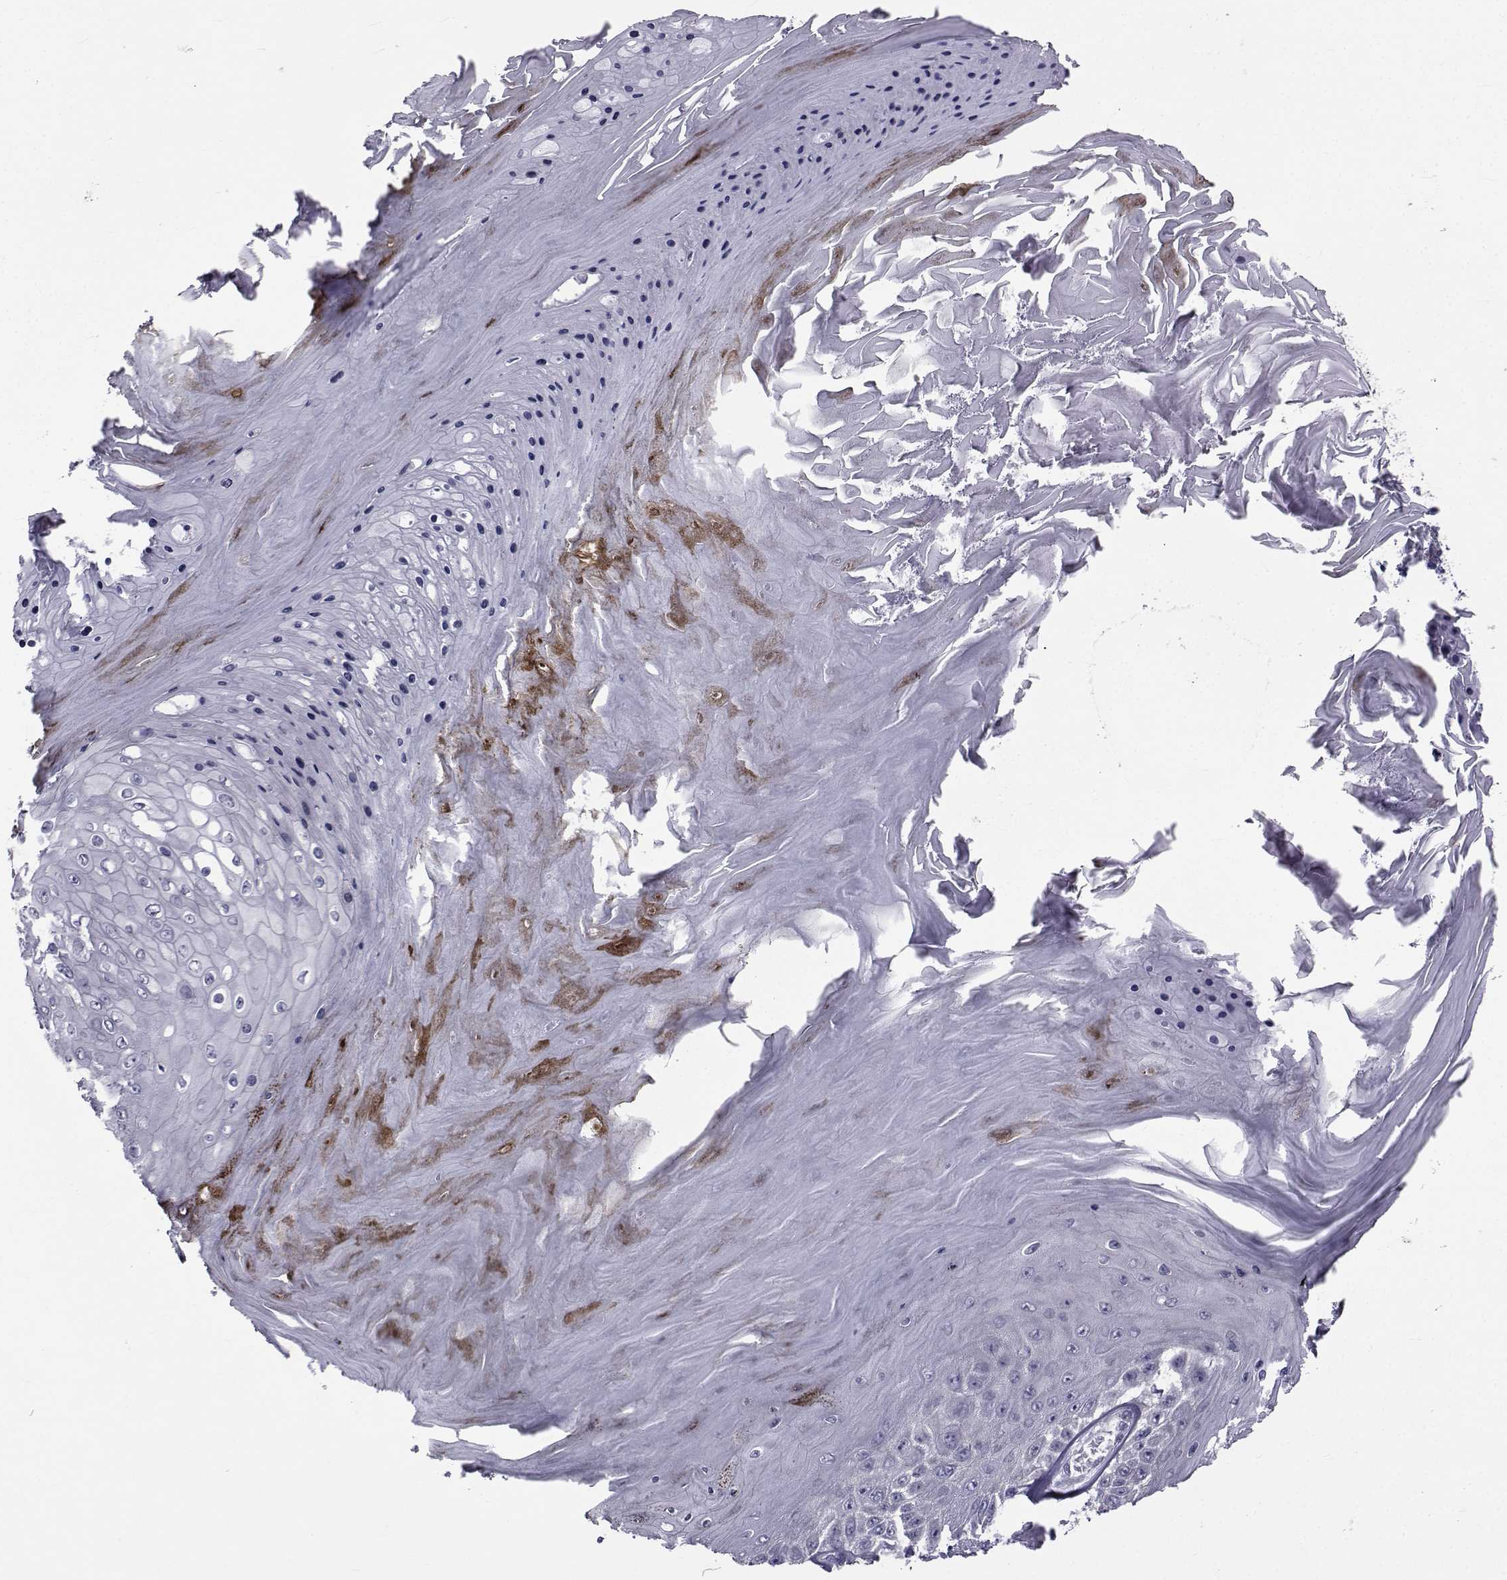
{"staining": {"intensity": "negative", "quantity": "none", "location": "none"}, "tissue": "skin cancer", "cell_type": "Tumor cells", "image_type": "cancer", "snomed": [{"axis": "morphology", "description": "Squamous cell carcinoma, NOS"}, {"axis": "topography", "description": "Skin"}], "caption": "Immunohistochemical staining of human skin cancer (squamous cell carcinoma) exhibits no significant positivity in tumor cells.", "gene": "SLC30A10", "patient": {"sex": "male", "age": 62}}